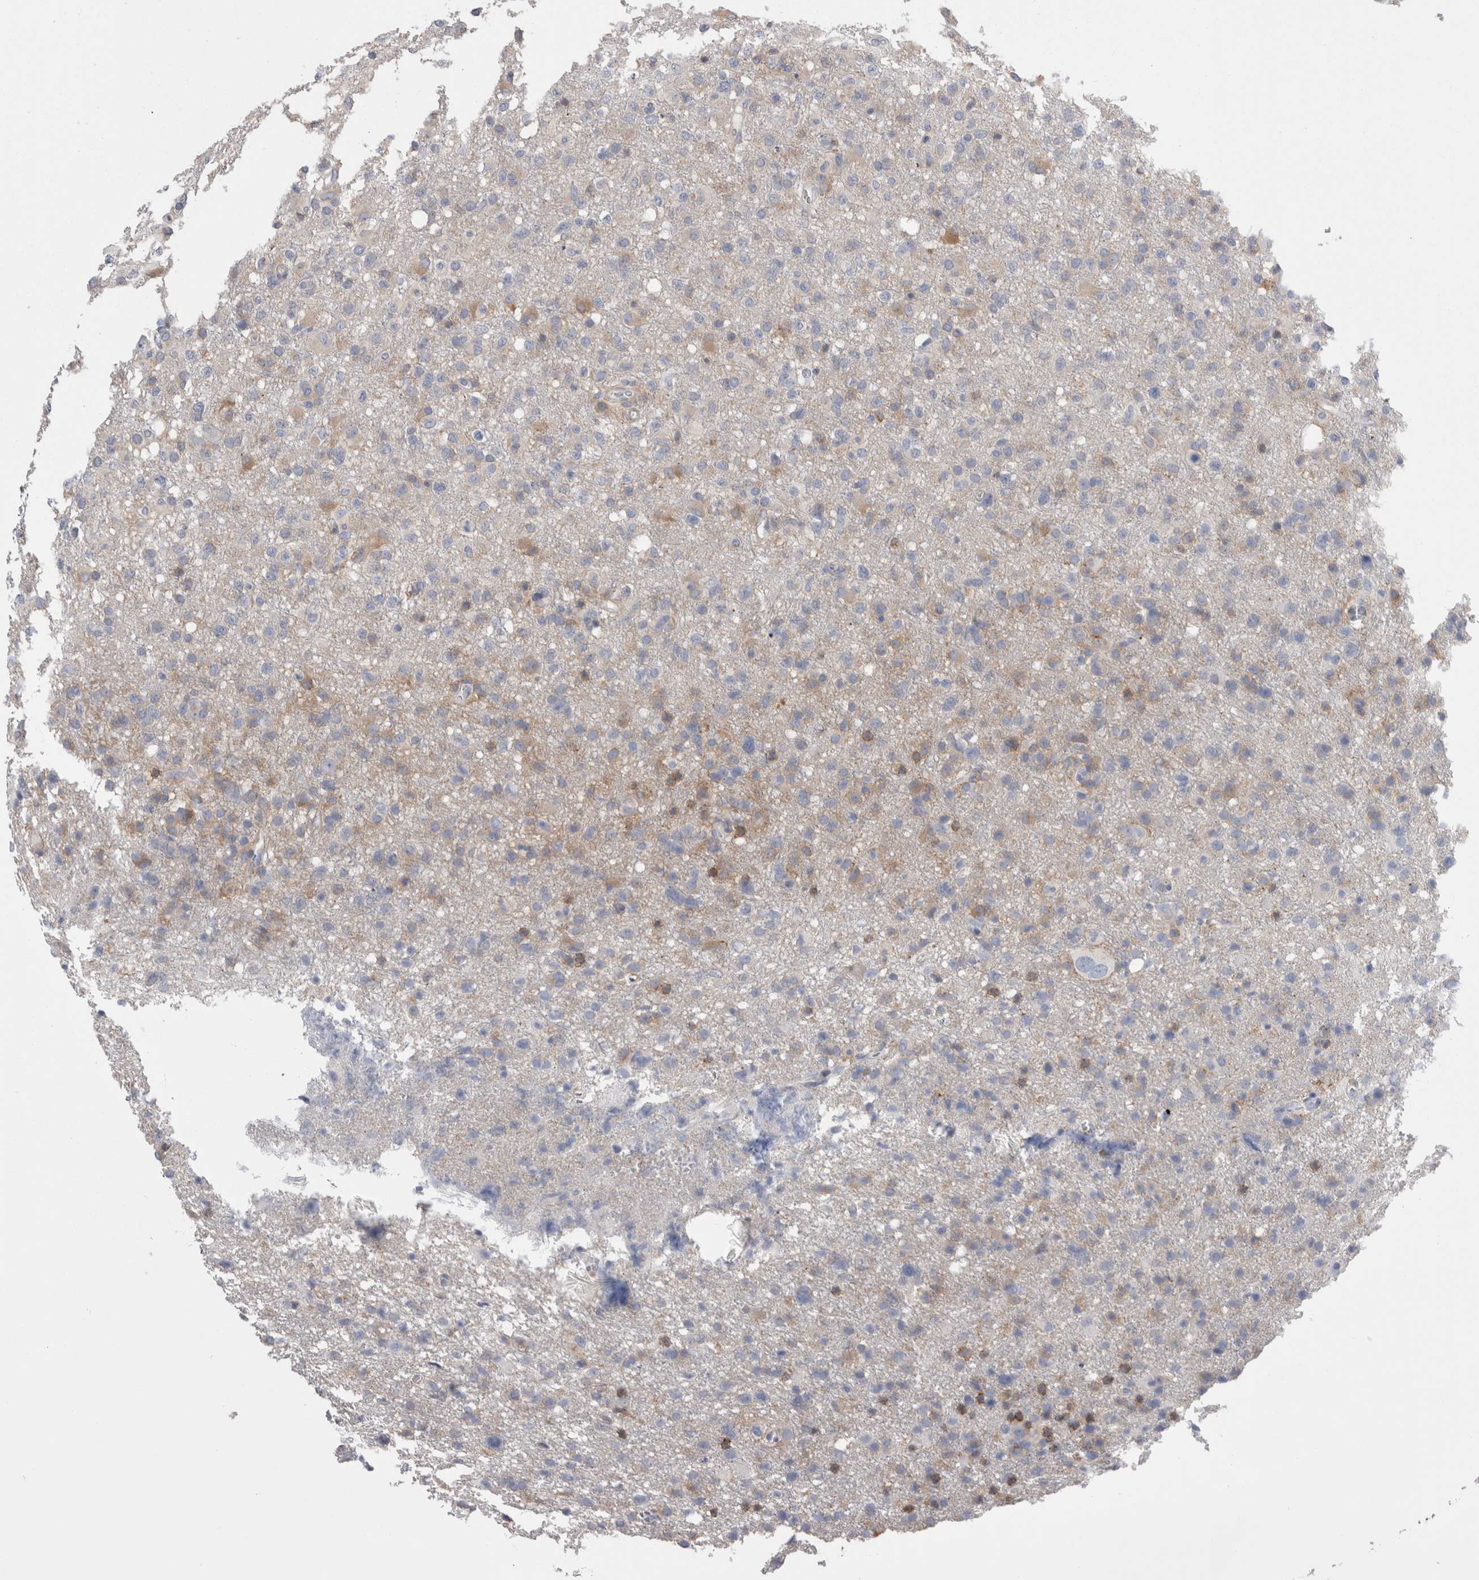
{"staining": {"intensity": "weak", "quantity": "<25%", "location": "cytoplasmic/membranous"}, "tissue": "glioma", "cell_type": "Tumor cells", "image_type": "cancer", "snomed": [{"axis": "morphology", "description": "Glioma, malignant, High grade"}, {"axis": "topography", "description": "Brain"}], "caption": "IHC micrograph of human glioma stained for a protein (brown), which reveals no positivity in tumor cells.", "gene": "DCTN6", "patient": {"sex": "female", "age": 57}}